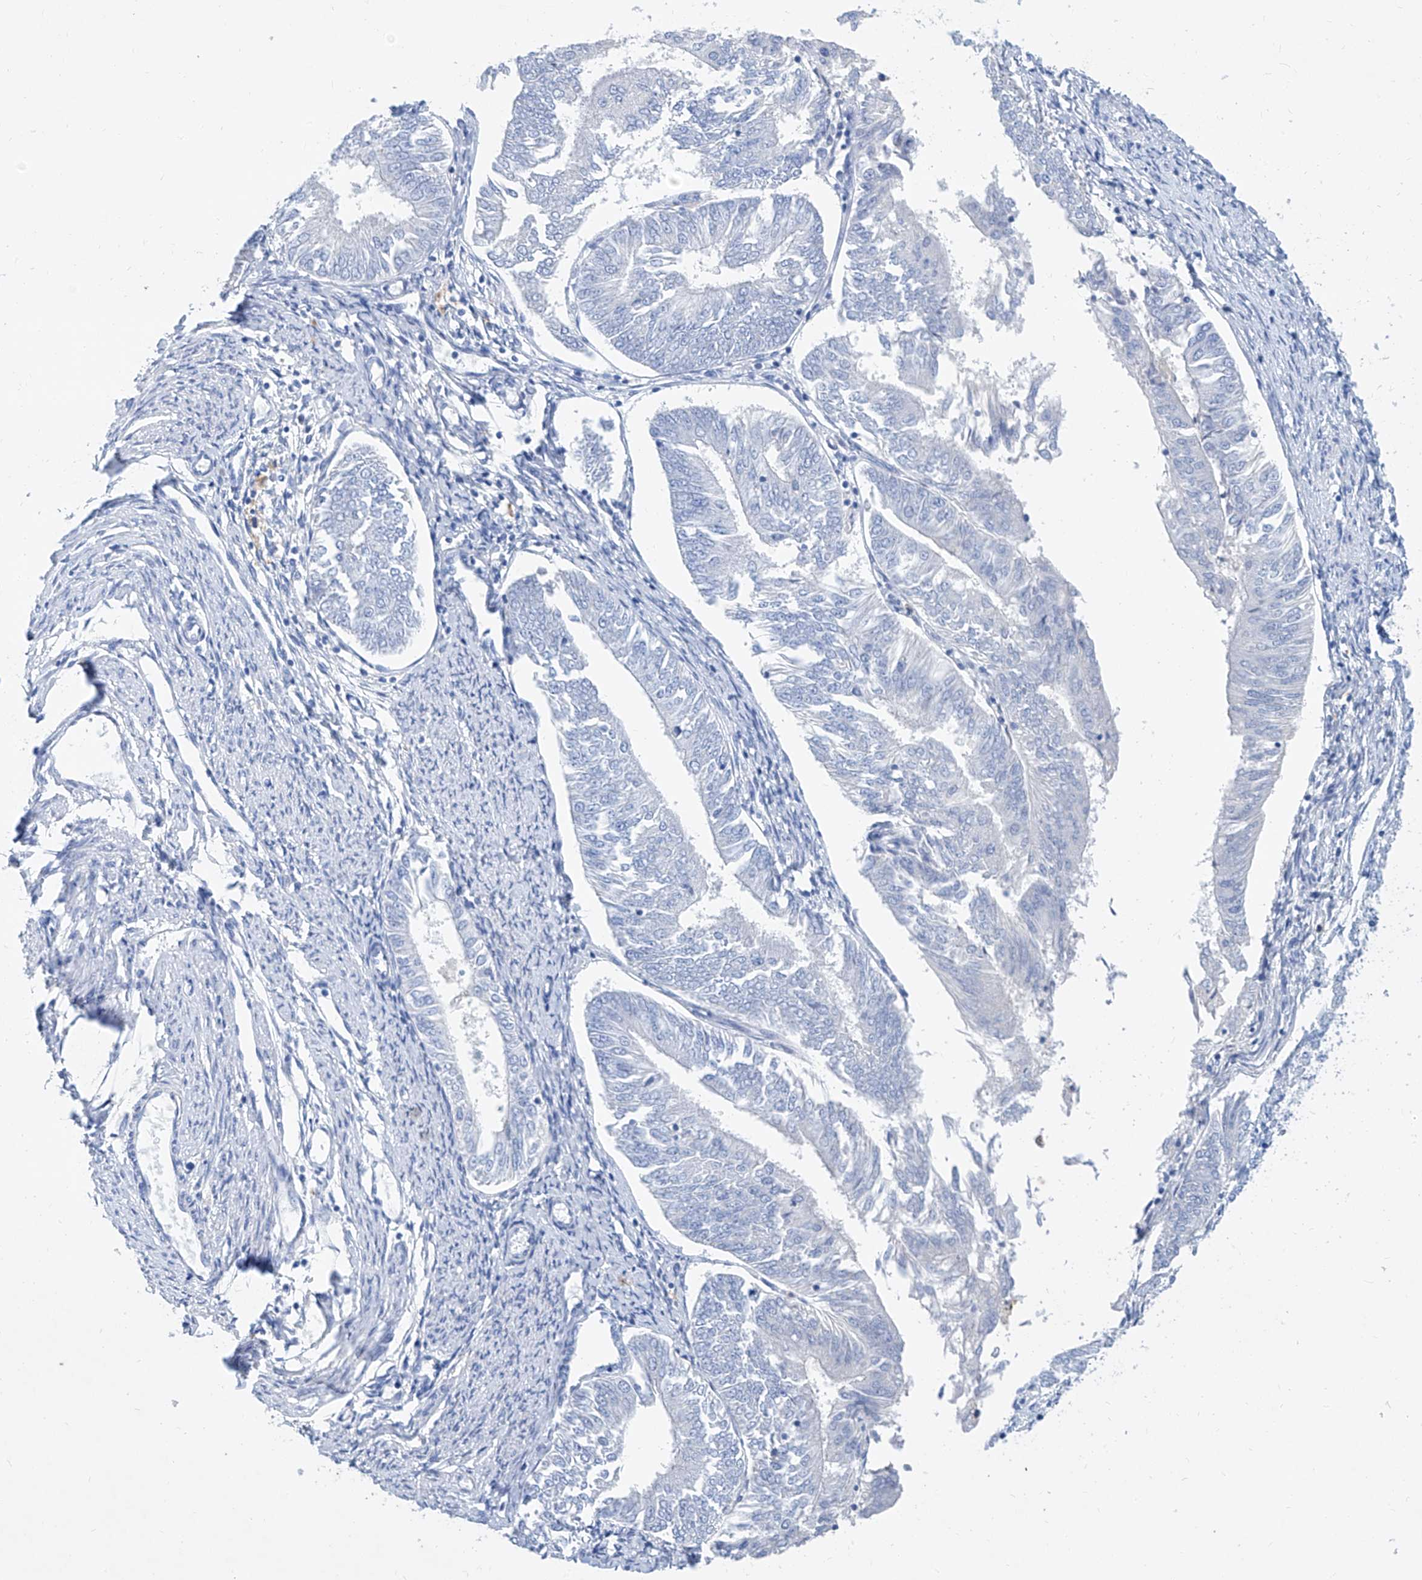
{"staining": {"intensity": "negative", "quantity": "none", "location": "none"}, "tissue": "endometrial cancer", "cell_type": "Tumor cells", "image_type": "cancer", "snomed": [{"axis": "morphology", "description": "Adenocarcinoma, NOS"}, {"axis": "topography", "description": "Endometrium"}], "caption": "Endometrial adenocarcinoma stained for a protein using immunohistochemistry (IHC) displays no staining tumor cells.", "gene": "SLC25A29", "patient": {"sex": "female", "age": 58}}